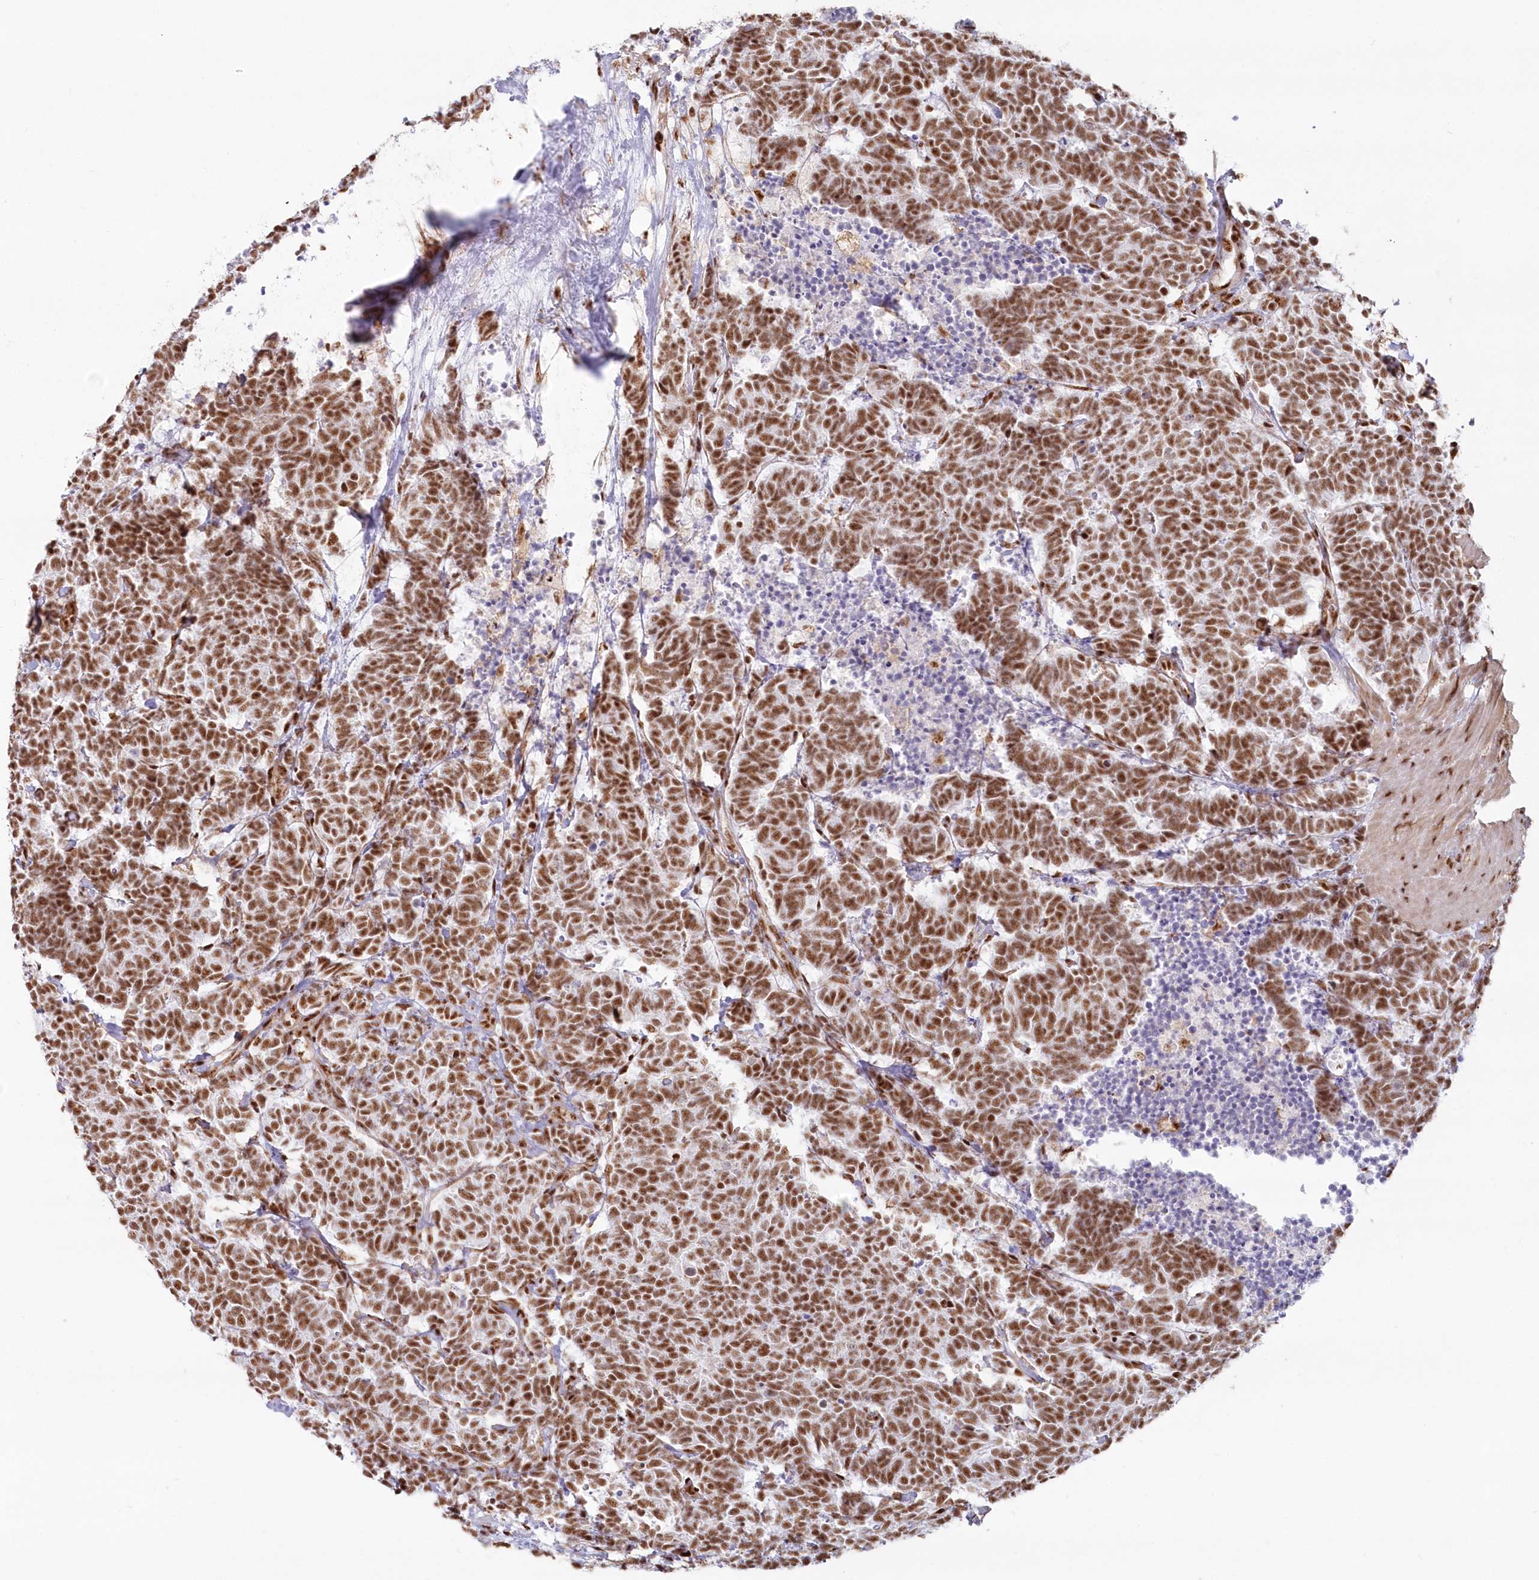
{"staining": {"intensity": "moderate", "quantity": ">75%", "location": "nuclear"}, "tissue": "carcinoid", "cell_type": "Tumor cells", "image_type": "cancer", "snomed": [{"axis": "morphology", "description": "Carcinoma, NOS"}, {"axis": "morphology", "description": "Carcinoid, malignant, NOS"}, {"axis": "topography", "description": "Urinary bladder"}], "caption": "Immunohistochemical staining of carcinoid demonstrates medium levels of moderate nuclear positivity in about >75% of tumor cells.", "gene": "DDX46", "patient": {"sex": "male", "age": 57}}